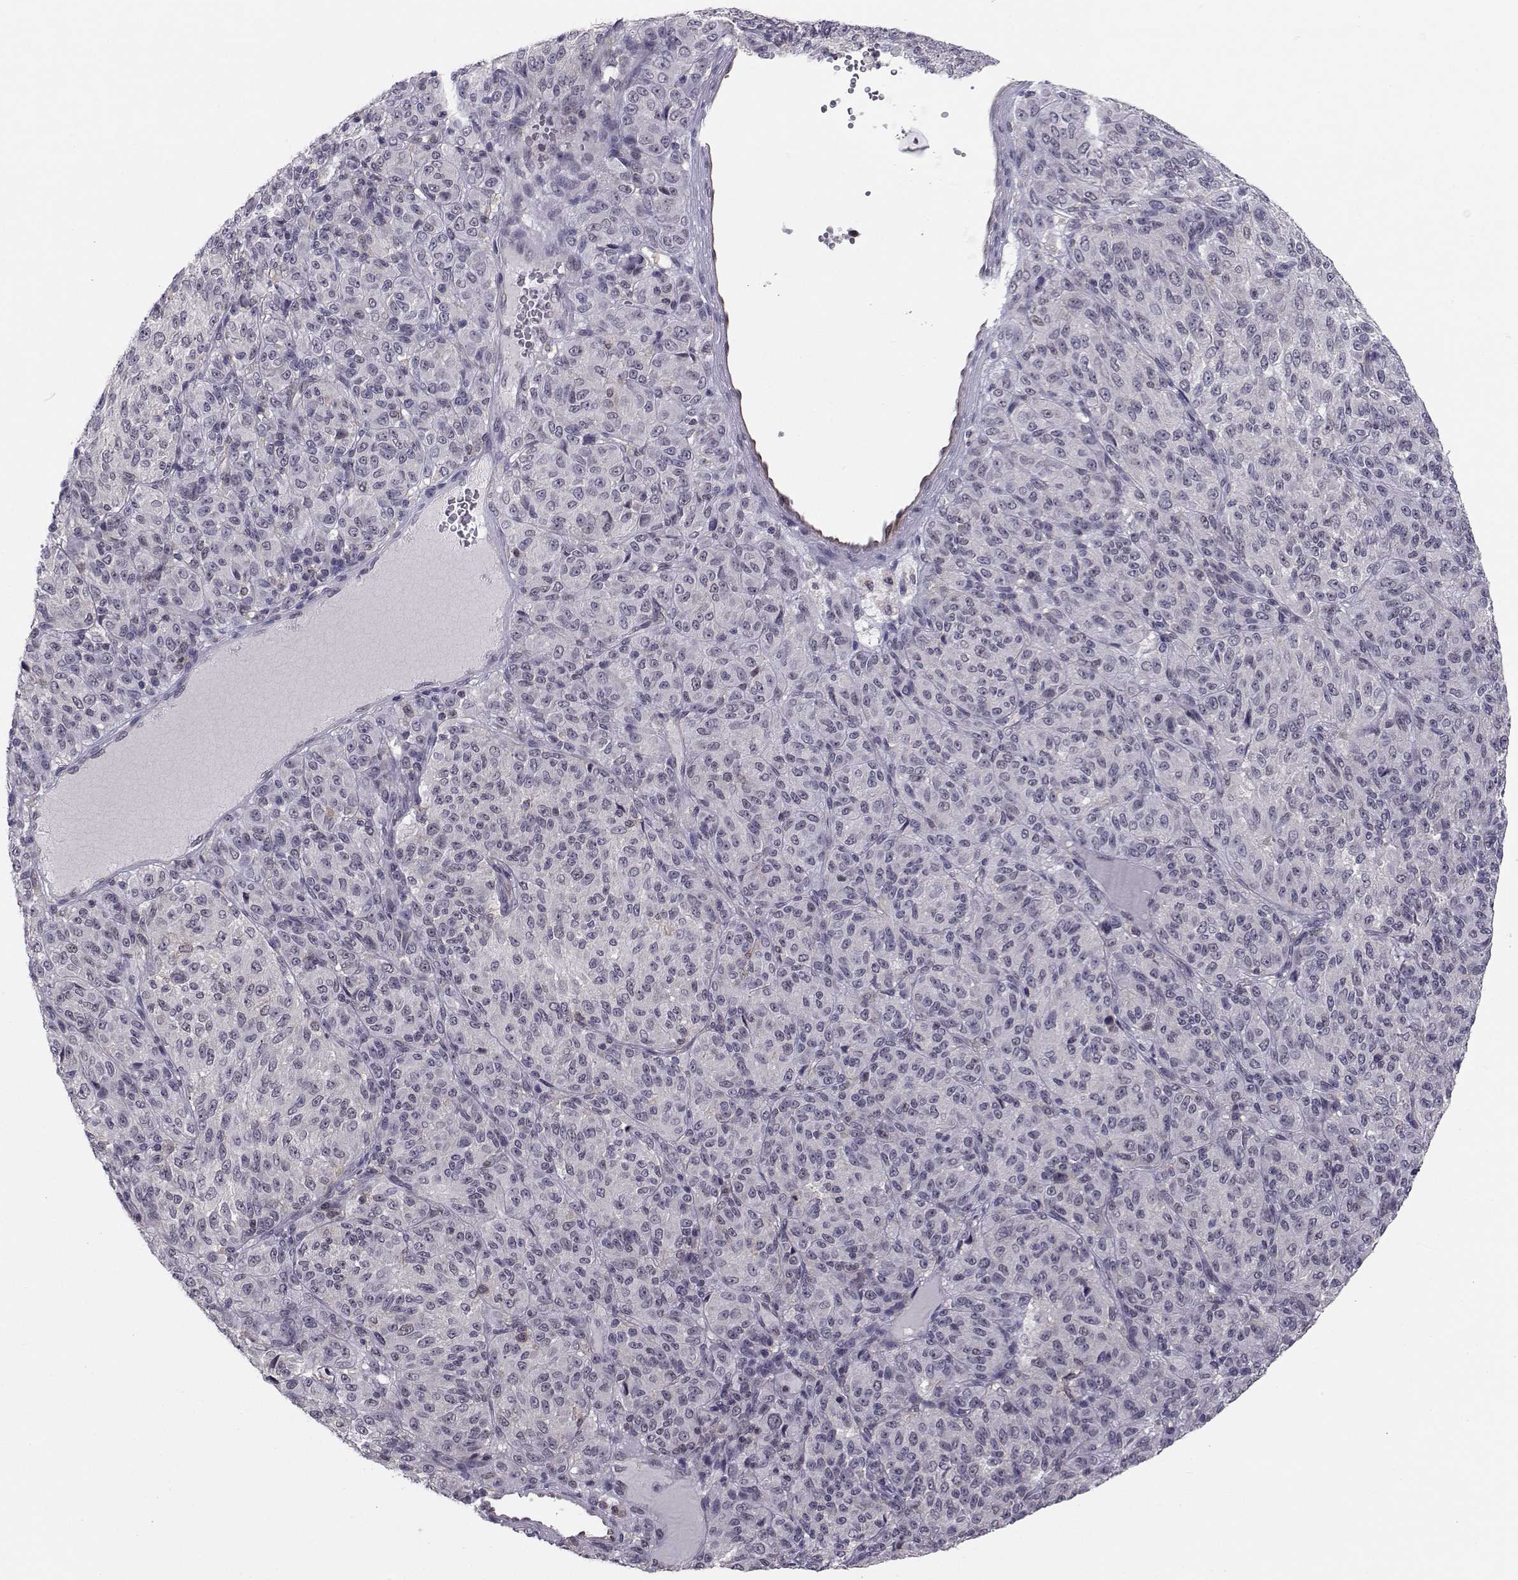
{"staining": {"intensity": "negative", "quantity": "none", "location": "none"}, "tissue": "melanoma", "cell_type": "Tumor cells", "image_type": "cancer", "snomed": [{"axis": "morphology", "description": "Malignant melanoma, Metastatic site"}, {"axis": "topography", "description": "Brain"}], "caption": "IHC image of neoplastic tissue: human melanoma stained with DAB (3,3'-diaminobenzidine) exhibits no significant protein expression in tumor cells.", "gene": "KIF13B", "patient": {"sex": "female", "age": 56}}